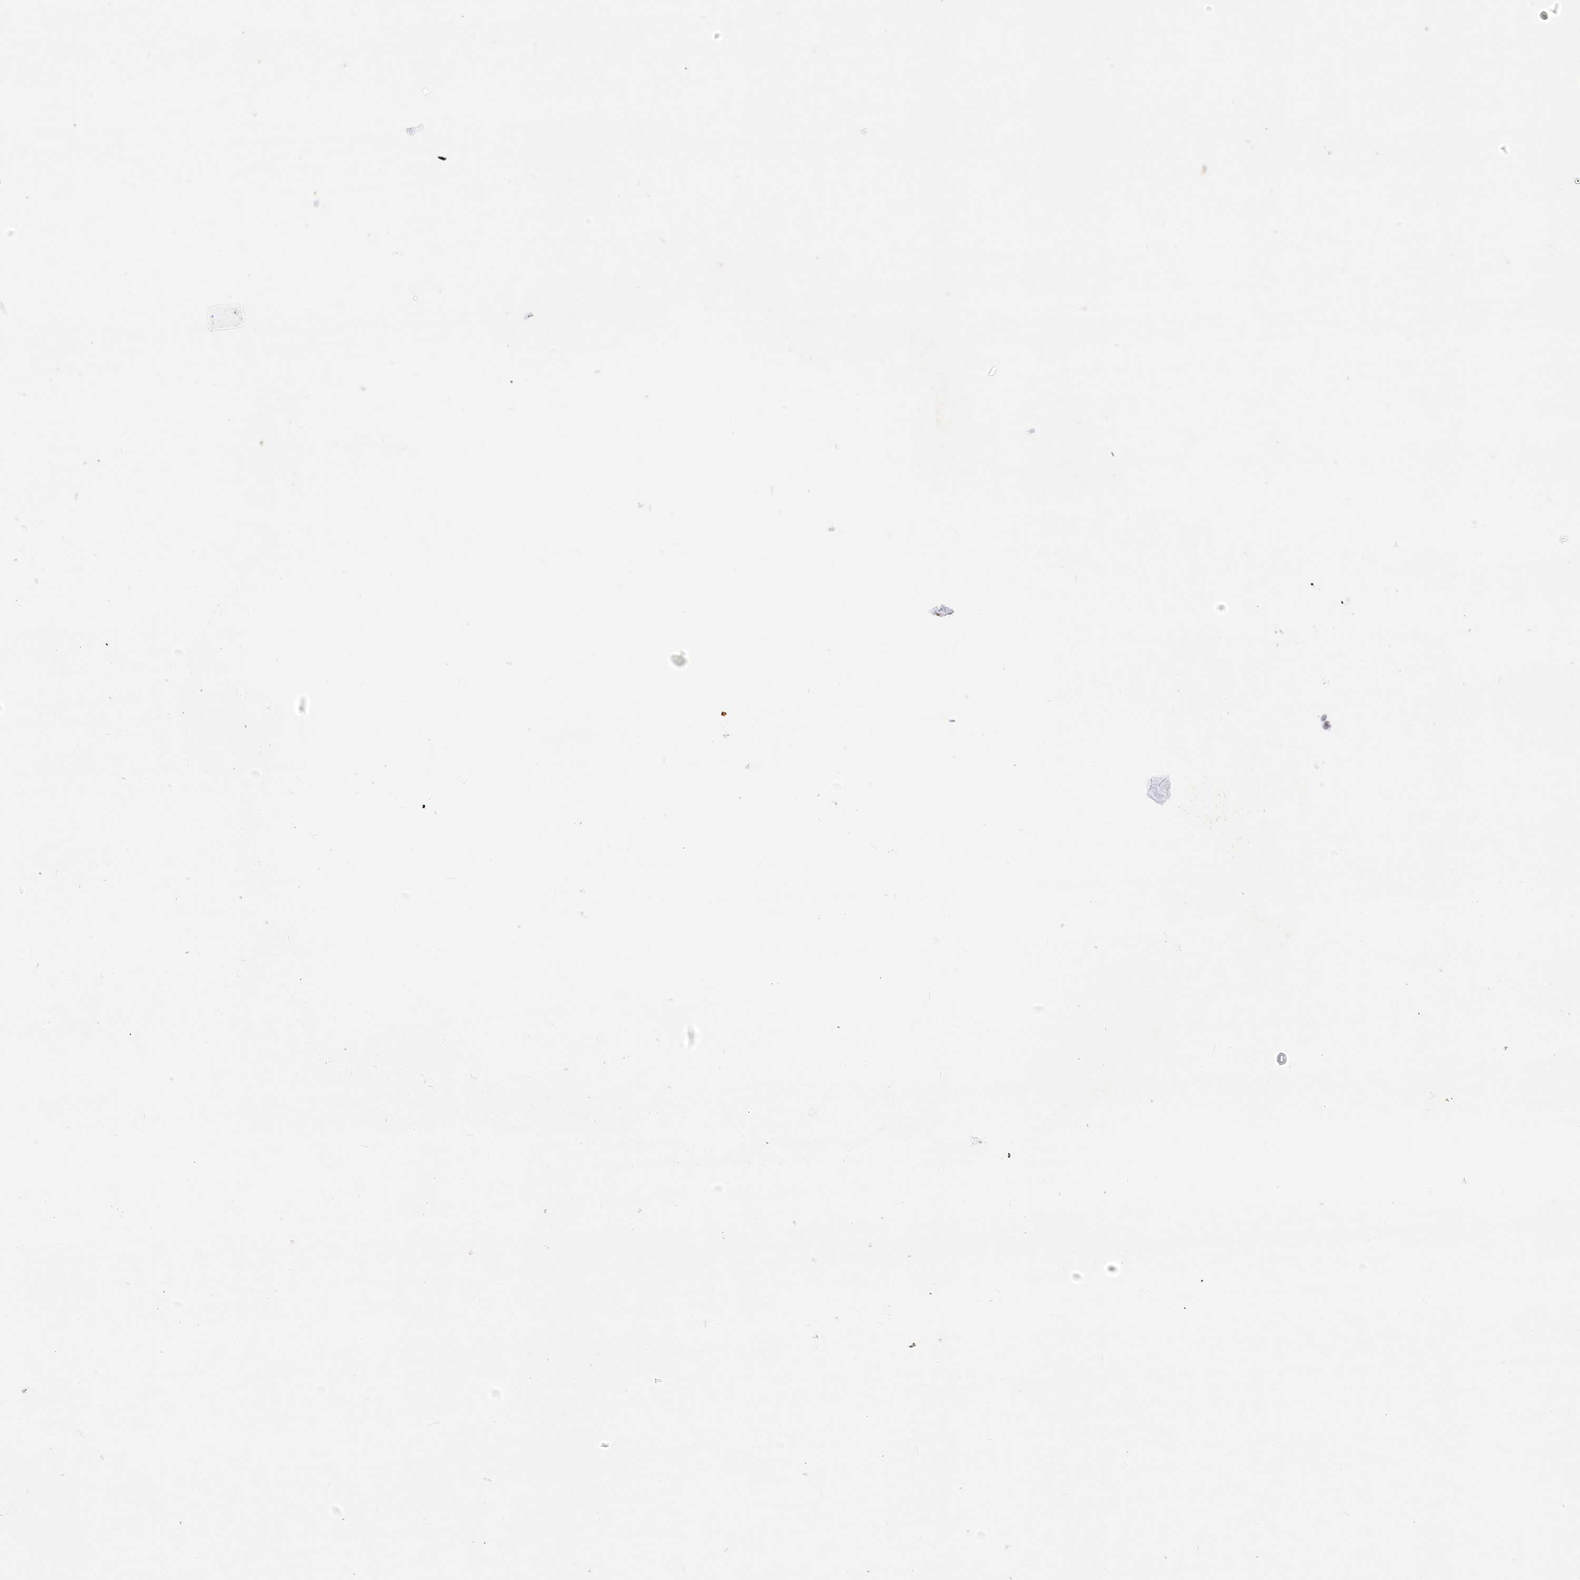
{"staining": {"intensity": "negative", "quantity": "none", "location": "none"}, "tissue": "lymphoma", "cell_type": "Tumor cells", "image_type": "cancer", "snomed": [{"axis": "morphology", "description": "Malignant lymphoma, non-Hodgkin's type, High grade"}, {"axis": "topography", "description": "Lymph node"}], "caption": "Histopathology image shows no protein expression in tumor cells of high-grade malignant lymphoma, non-Hodgkin's type tissue.", "gene": "AFAP1L2", "patient": {"sex": "male", "age": 13}}